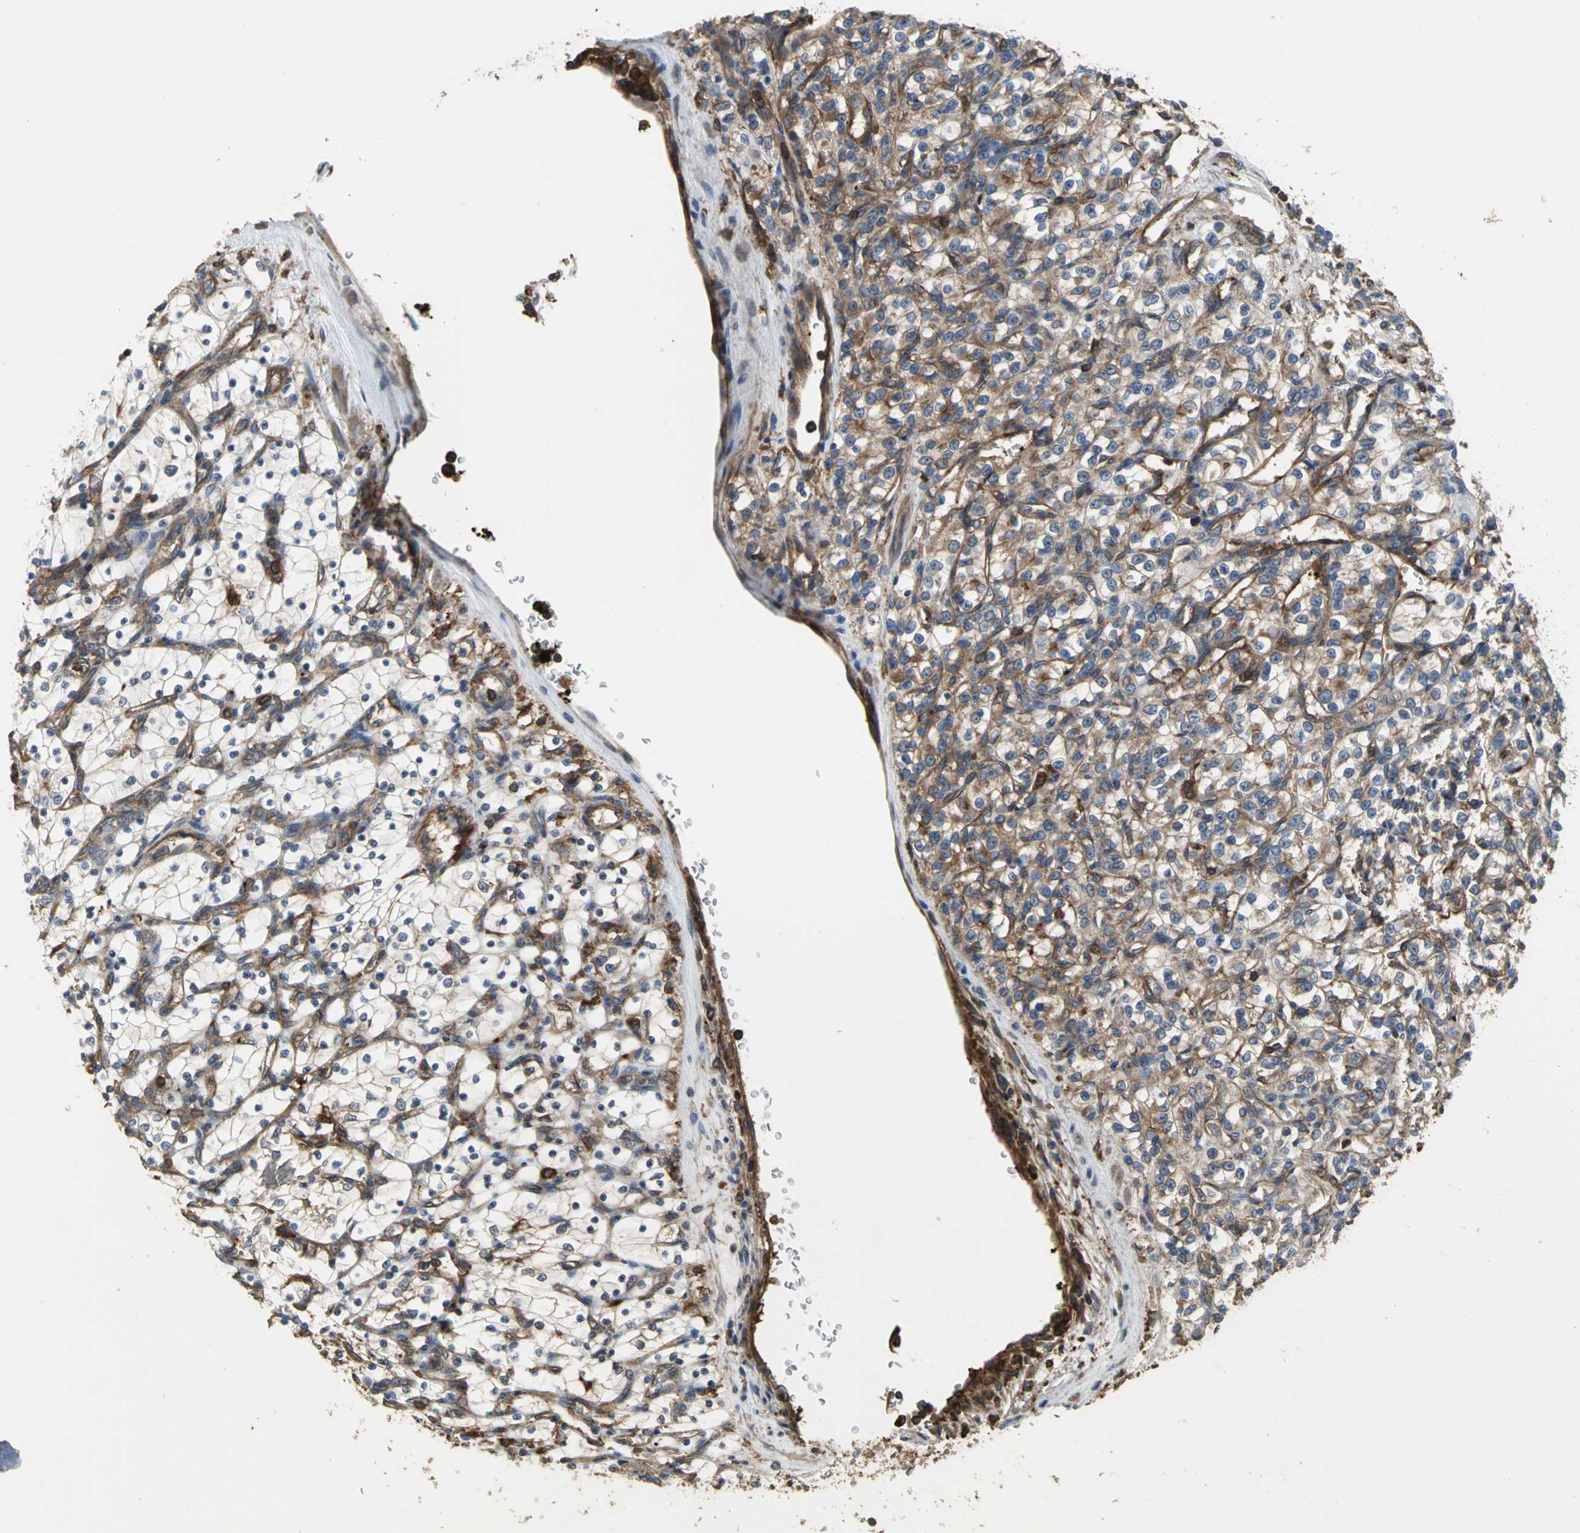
{"staining": {"intensity": "negative", "quantity": "none", "location": "none"}, "tissue": "renal cancer", "cell_type": "Tumor cells", "image_type": "cancer", "snomed": [{"axis": "morphology", "description": "Adenocarcinoma, NOS"}, {"axis": "topography", "description": "Kidney"}], "caption": "Immunohistochemical staining of adenocarcinoma (renal) demonstrates no significant expression in tumor cells.", "gene": "TLN1", "patient": {"sex": "female", "age": 69}}